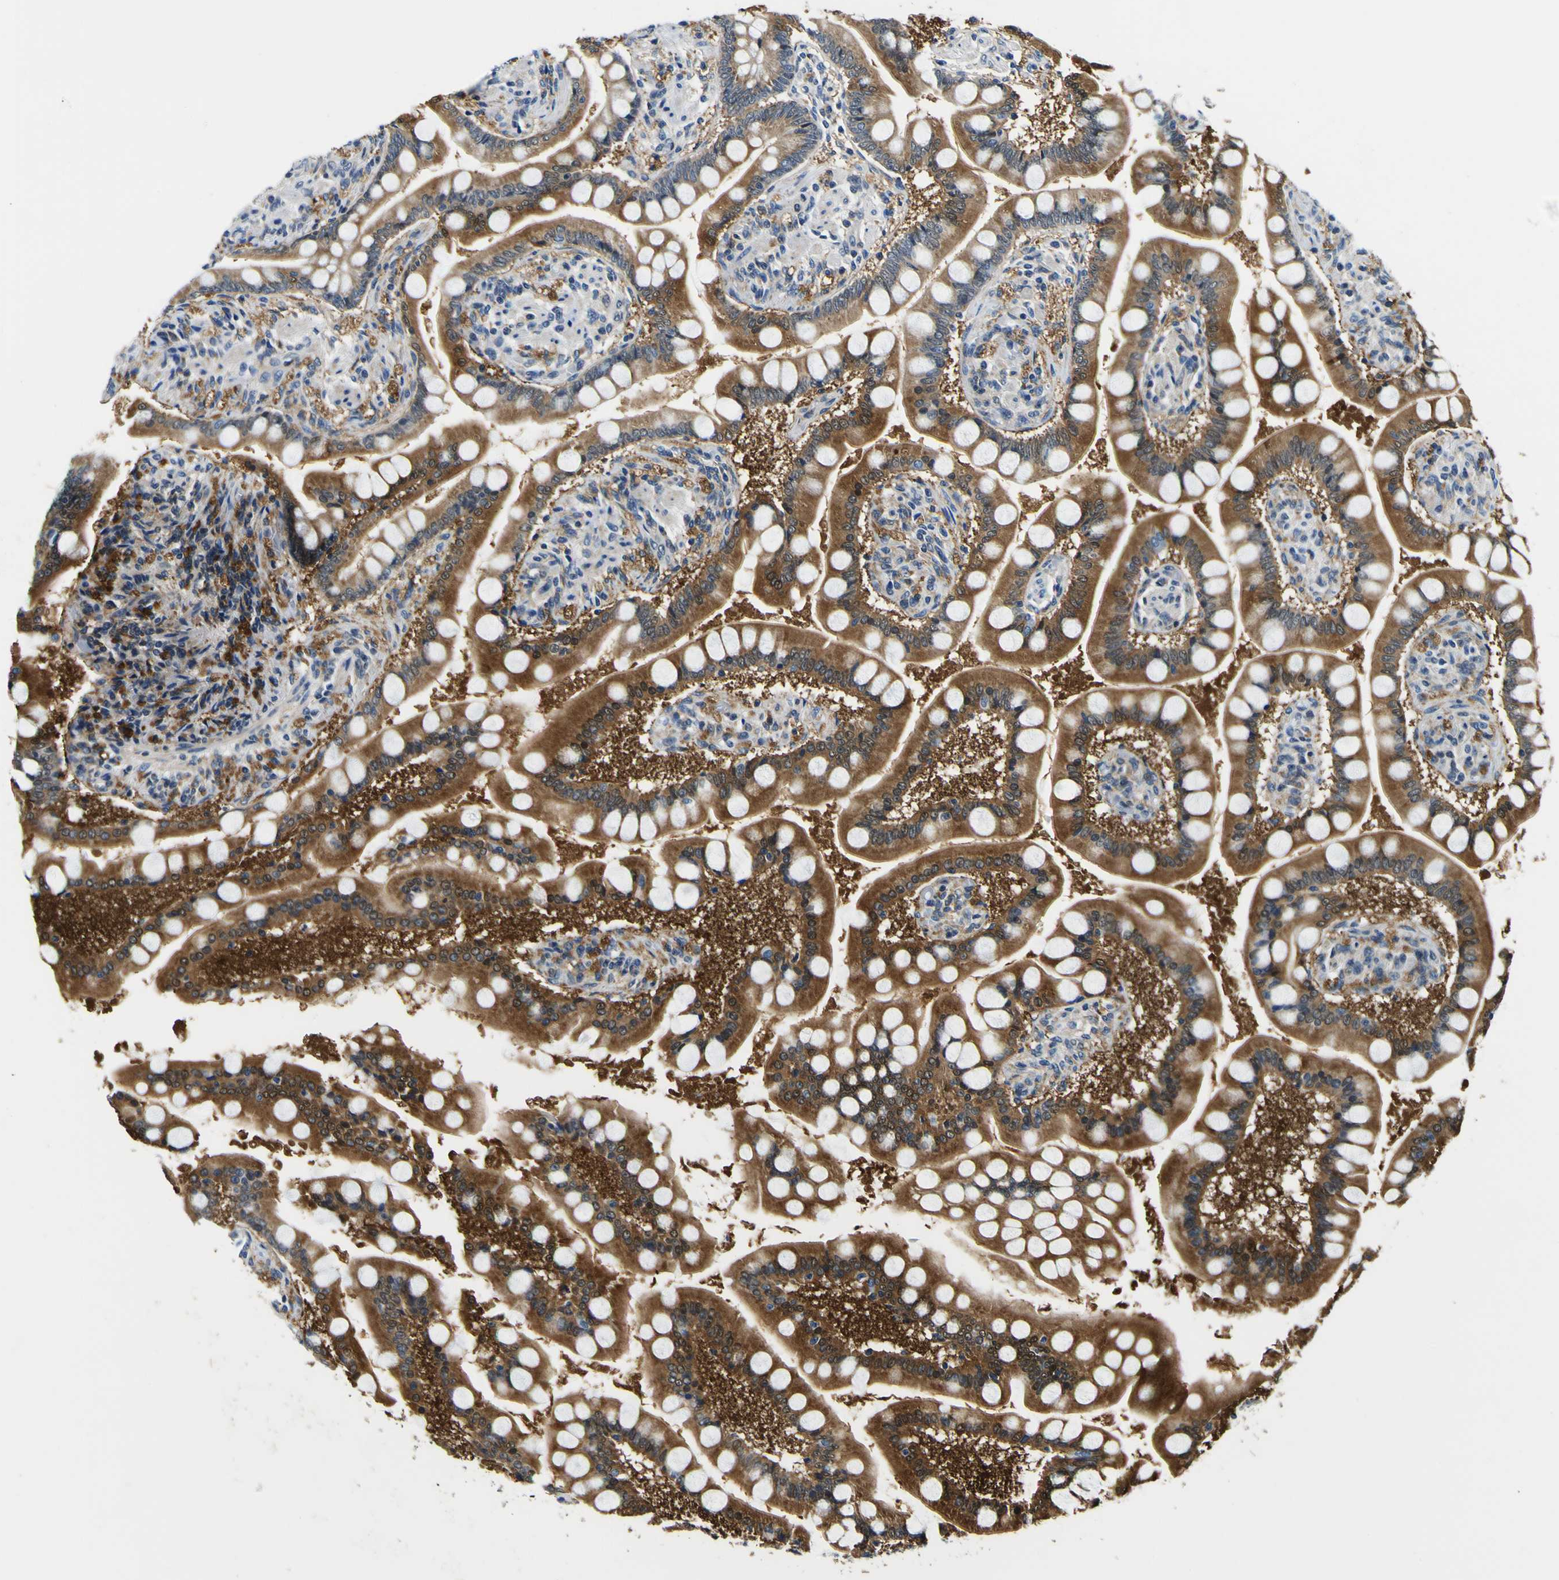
{"staining": {"intensity": "moderate", "quantity": ">75%", "location": "cytoplasmic/membranous,nuclear"}, "tissue": "small intestine", "cell_type": "Glandular cells", "image_type": "normal", "snomed": [{"axis": "morphology", "description": "Normal tissue, NOS"}, {"axis": "topography", "description": "Small intestine"}], "caption": "Moderate cytoplasmic/membranous,nuclear protein expression is appreciated in approximately >75% of glandular cells in small intestine.", "gene": "NLRP3", "patient": {"sex": "male", "age": 41}}